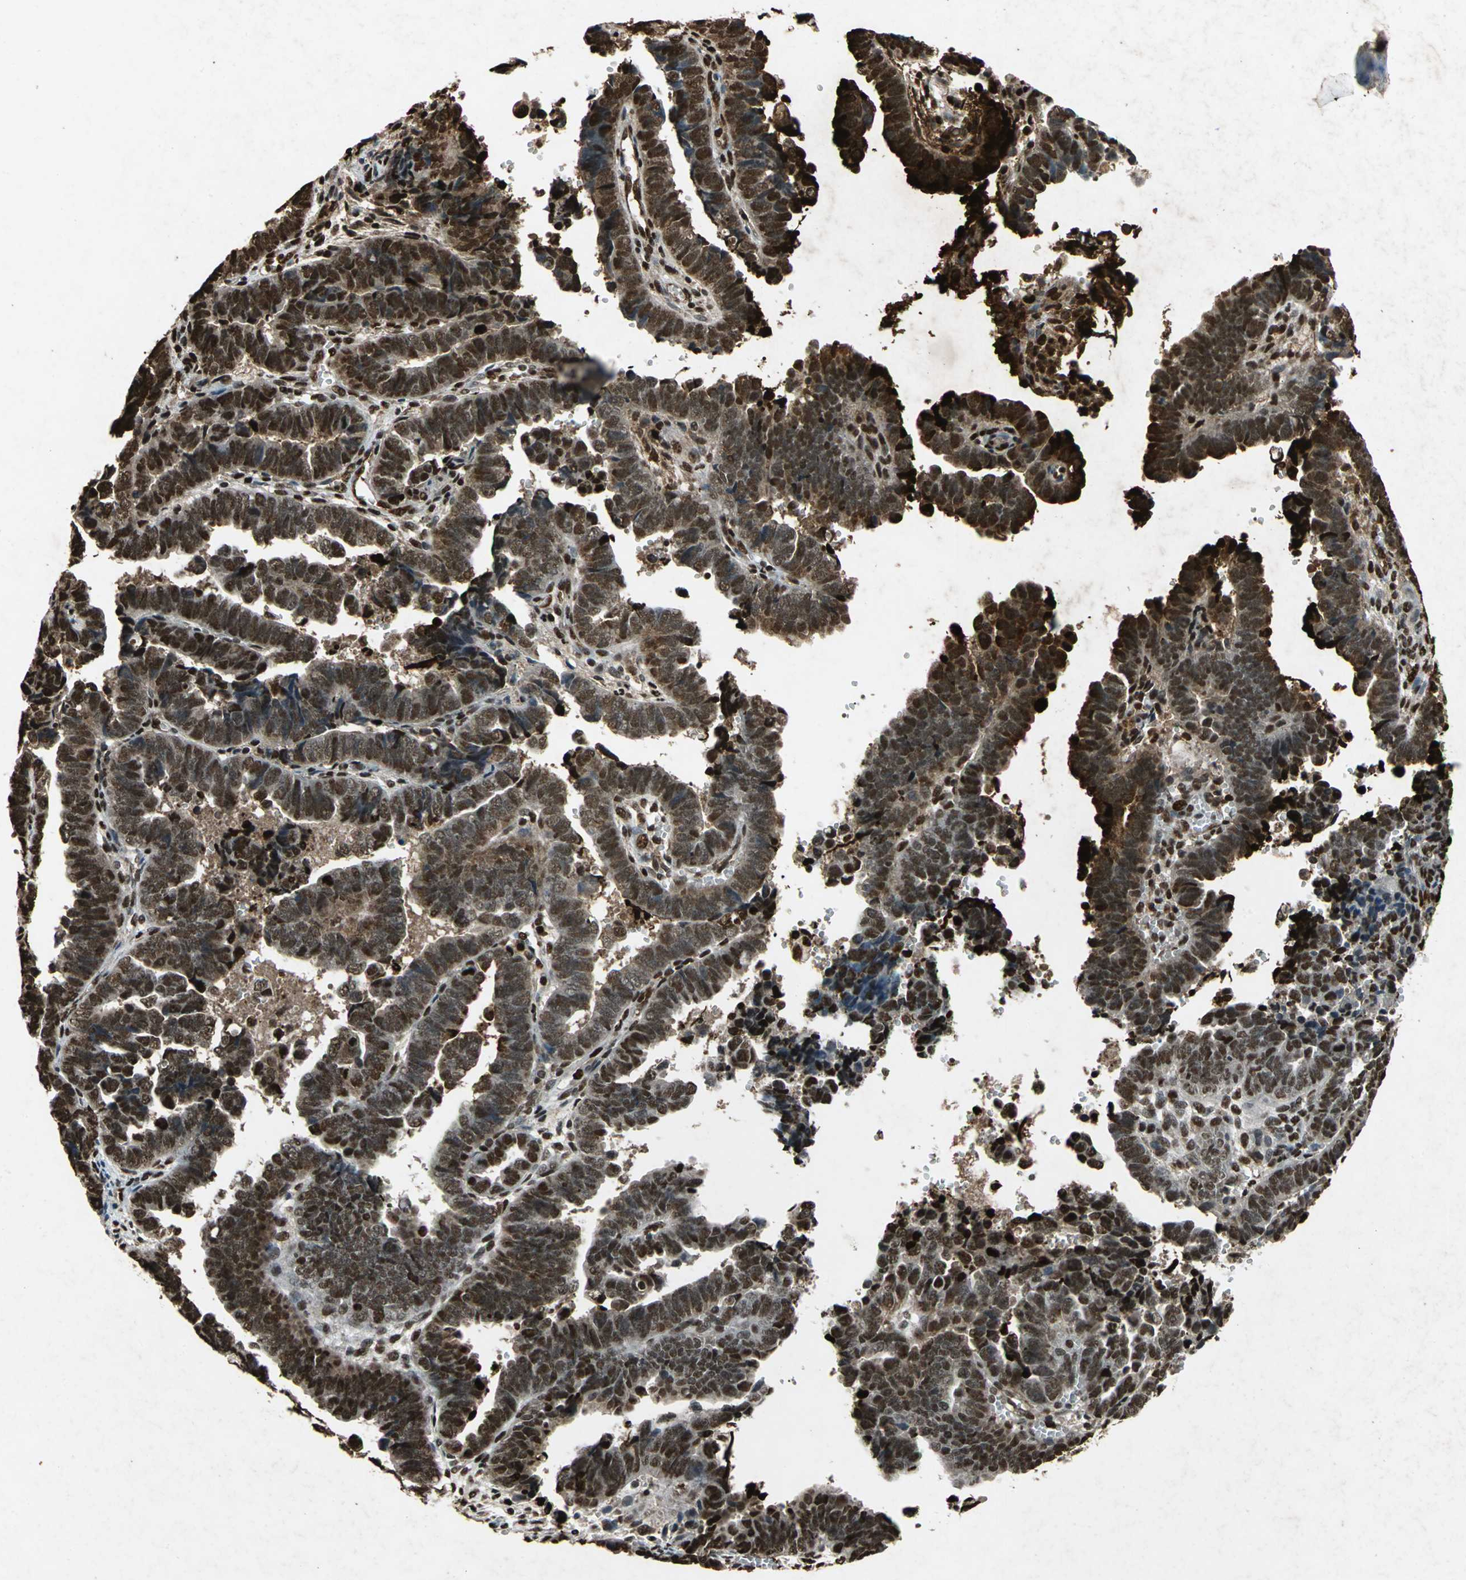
{"staining": {"intensity": "strong", "quantity": ">75%", "location": "nuclear"}, "tissue": "endometrial cancer", "cell_type": "Tumor cells", "image_type": "cancer", "snomed": [{"axis": "morphology", "description": "Adenocarcinoma, NOS"}, {"axis": "topography", "description": "Endometrium"}], "caption": "Protein expression analysis of endometrial adenocarcinoma displays strong nuclear positivity in about >75% of tumor cells.", "gene": "ANP32A", "patient": {"sex": "female", "age": 75}}